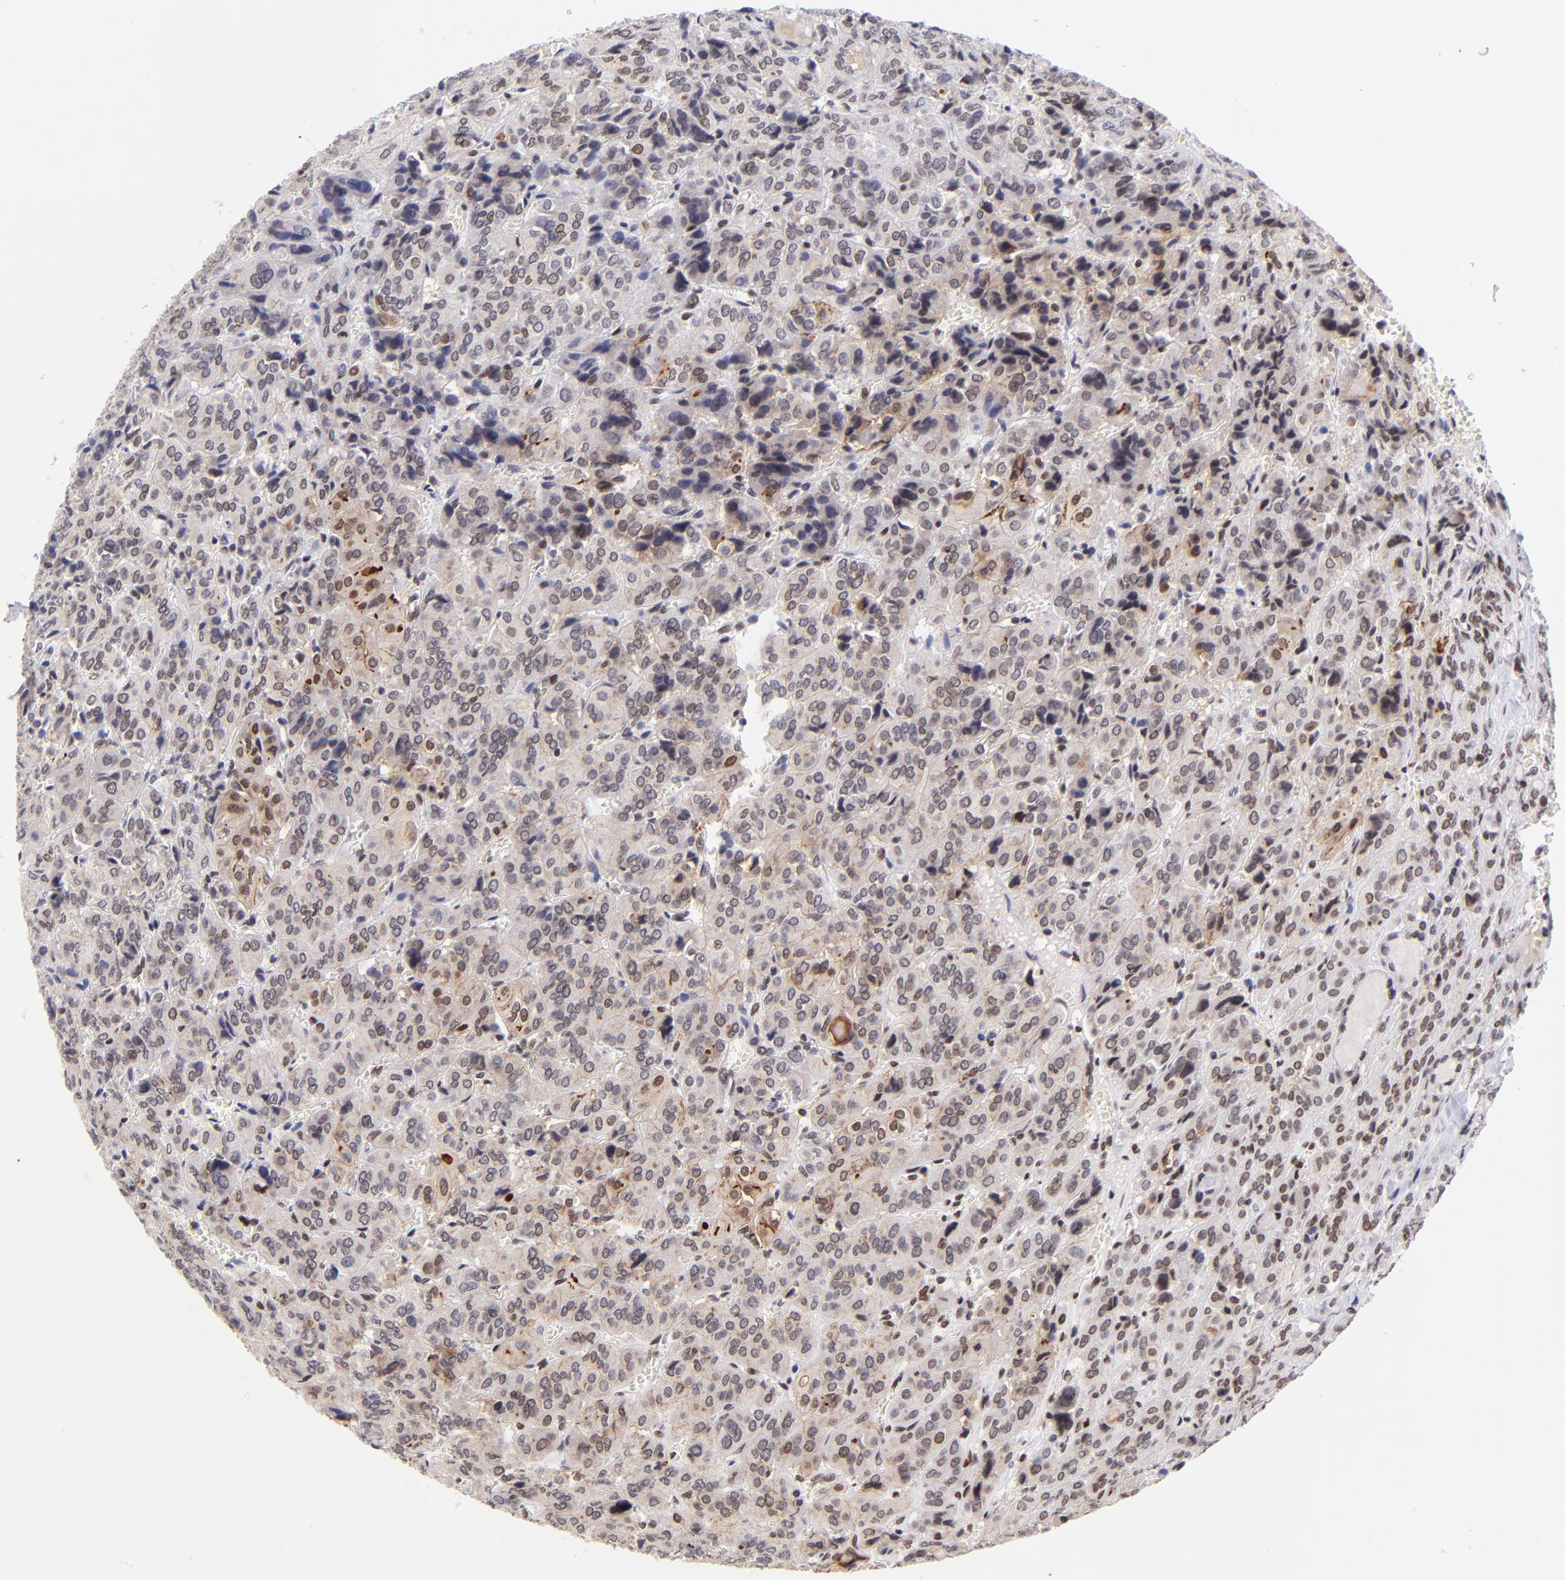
{"staining": {"intensity": "moderate", "quantity": ">75%", "location": "nuclear"}, "tissue": "thyroid cancer", "cell_type": "Tumor cells", "image_type": "cancer", "snomed": [{"axis": "morphology", "description": "Follicular adenoma carcinoma, NOS"}, {"axis": "topography", "description": "Thyroid gland"}], "caption": "Thyroid cancer tissue demonstrates moderate nuclear expression in about >75% of tumor cells, visualized by immunohistochemistry.", "gene": "MIDEAS", "patient": {"sex": "female", "age": 71}}